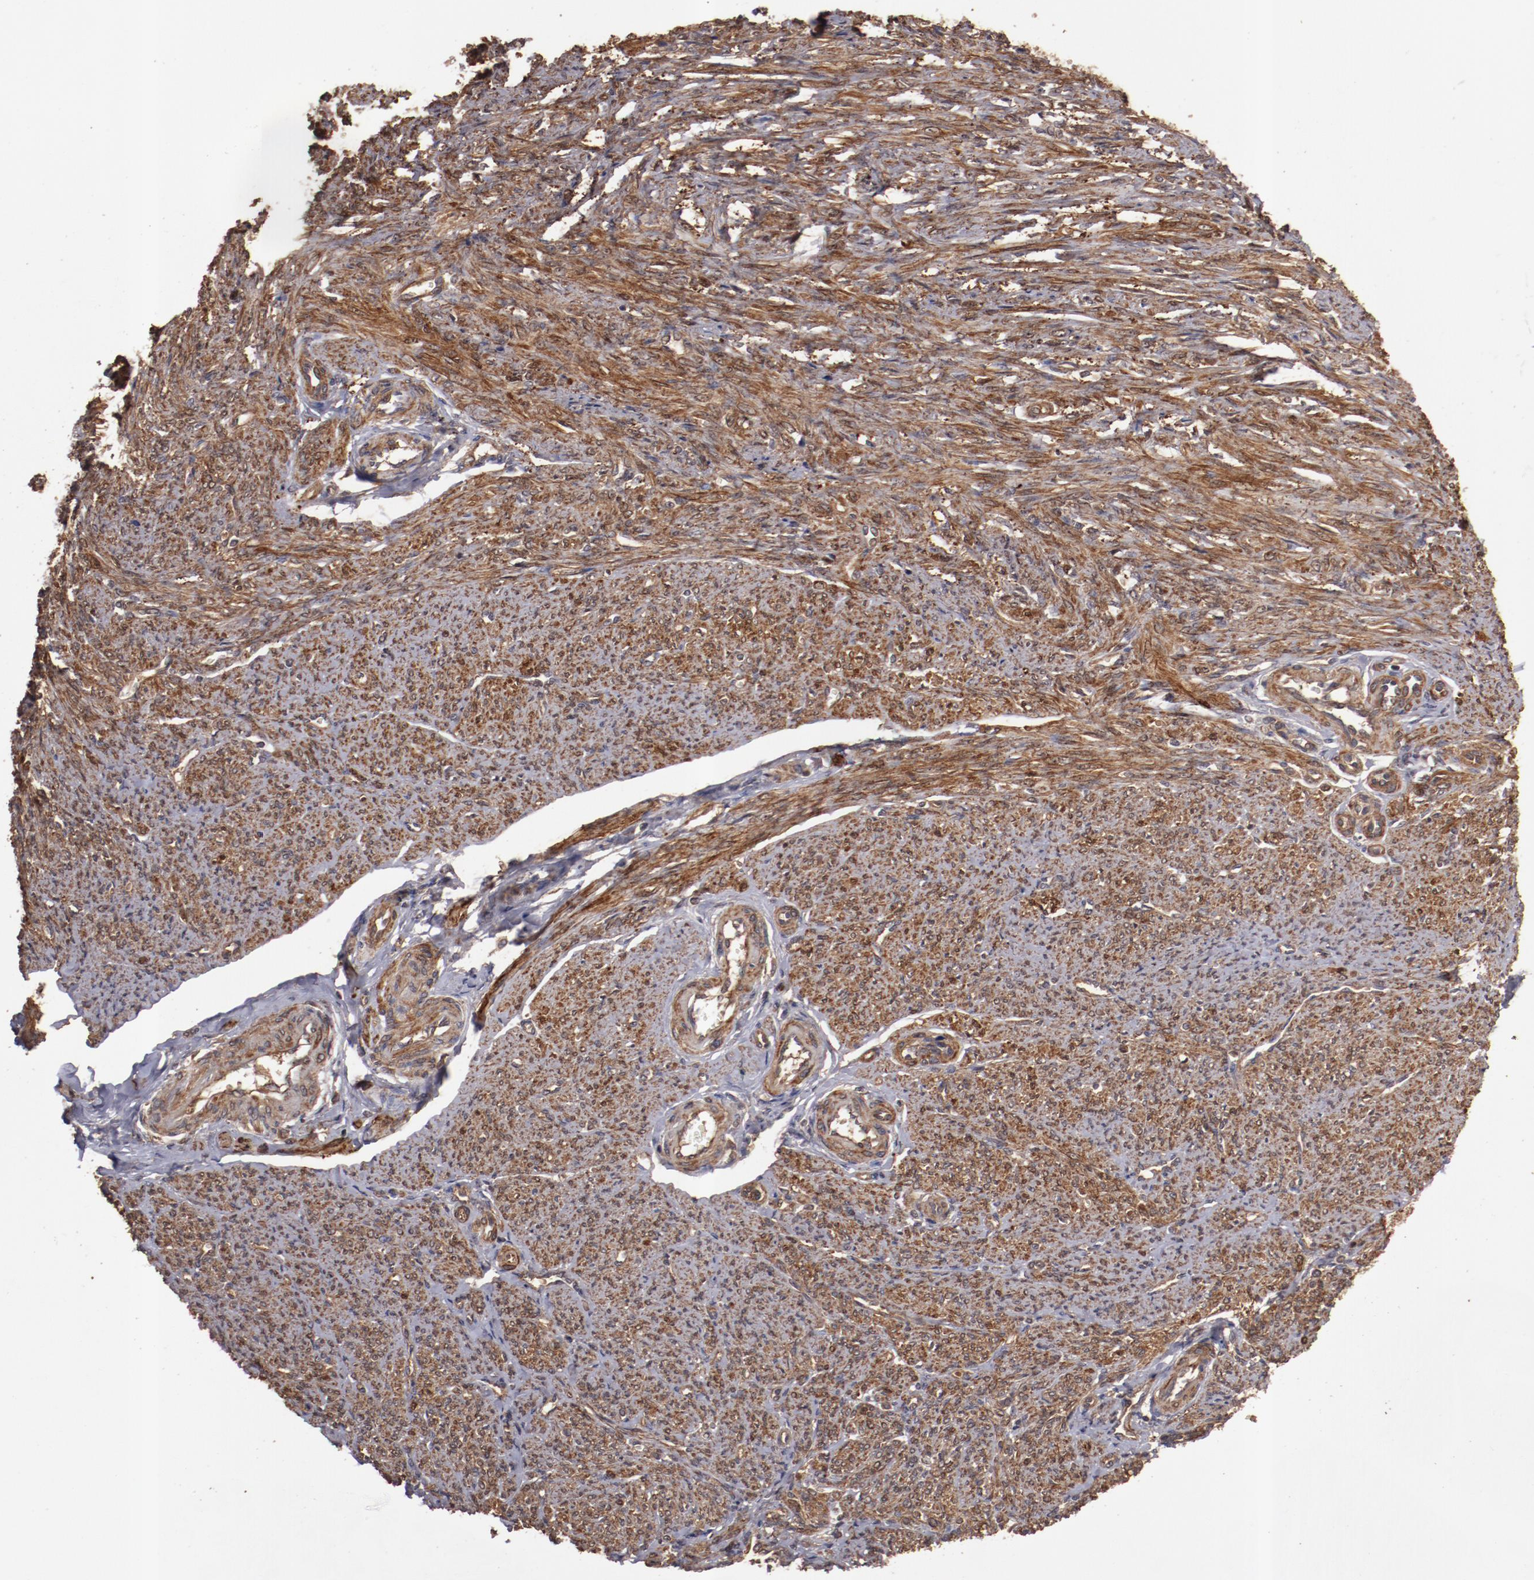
{"staining": {"intensity": "moderate", "quantity": ">75%", "location": "cytoplasmic/membranous"}, "tissue": "smooth muscle", "cell_type": "Smooth muscle cells", "image_type": "normal", "snomed": [{"axis": "morphology", "description": "Normal tissue, NOS"}, {"axis": "topography", "description": "Smooth muscle"}], "caption": "Protein staining shows moderate cytoplasmic/membranous positivity in approximately >75% of smooth muscle cells in unremarkable smooth muscle.", "gene": "TXNDC16", "patient": {"sex": "female", "age": 65}}